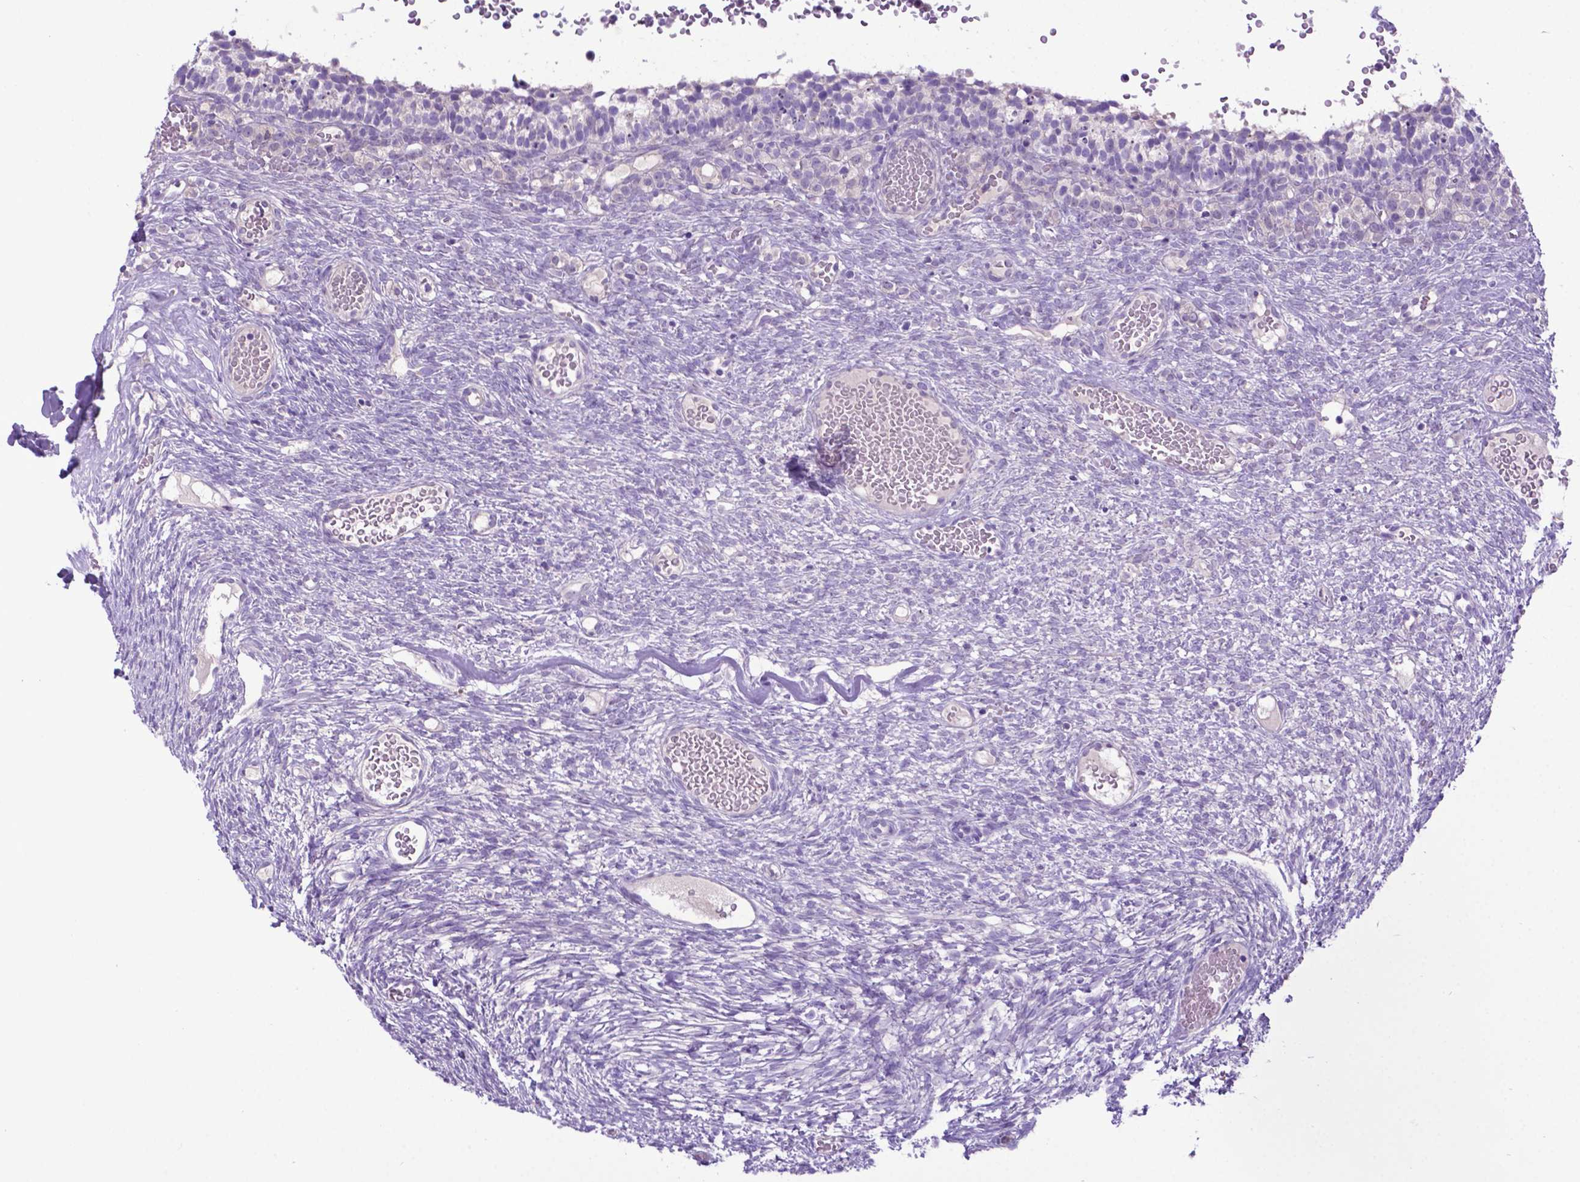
{"staining": {"intensity": "negative", "quantity": "none", "location": "none"}, "tissue": "ovary", "cell_type": "Follicle cells", "image_type": "normal", "snomed": [{"axis": "morphology", "description": "Normal tissue, NOS"}, {"axis": "topography", "description": "Ovary"}], "caption": "DAB (3,3'-diaminobenzidine) immunohistochemical staining of benign ovary reveals no significant positivity in follicle cells. The staining is performed using DAB (3,3'-diaminobenzidine) brown chromogen with nuclei counter-stained in using hematoxylin.", "gene": "ADRA2B", "patient": {"sex": "female", "age": 34}}